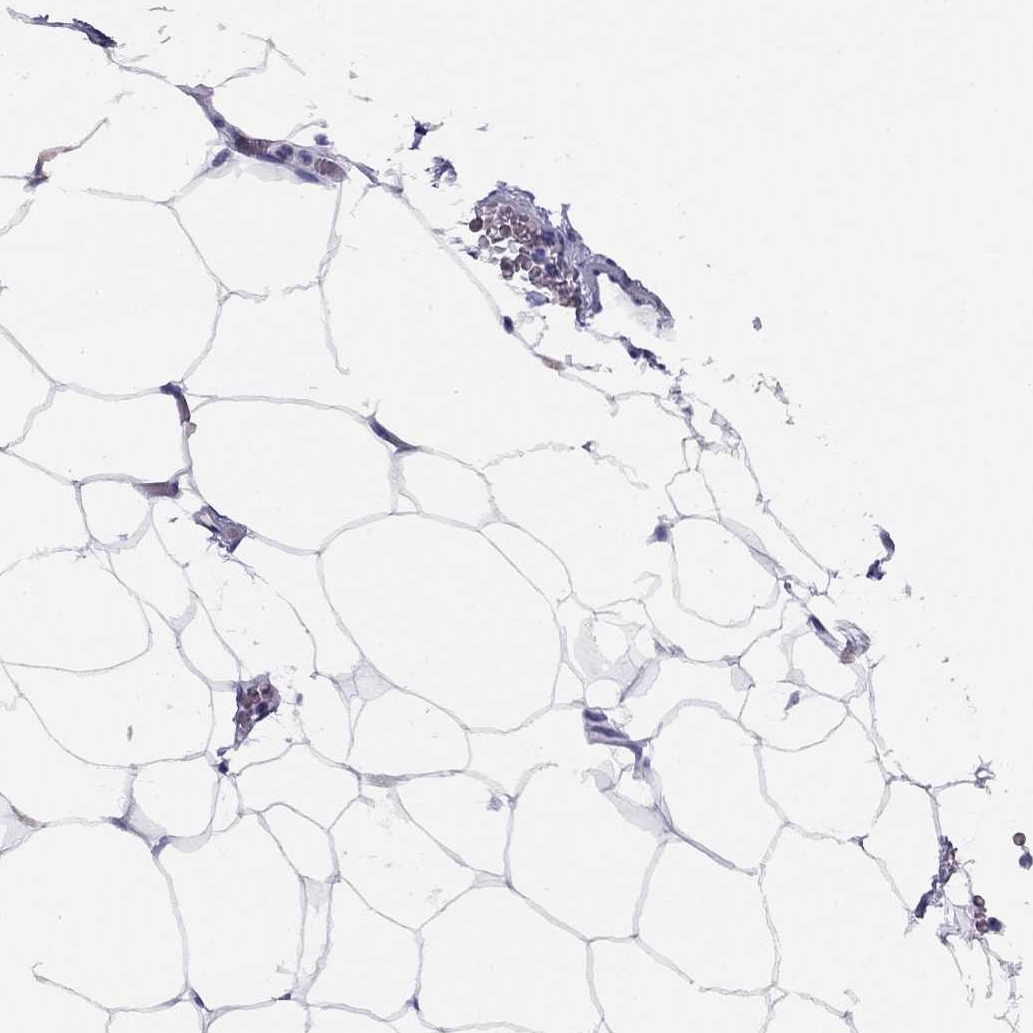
{"staining": {"intensity": "negative", "quantity": "none", "location": "none"}, "tissue": "adipose tissue", "cell_type": "Adipocytes", "image_type": "normal", "snomed": [{"axis": "morphology", "description": "Normal tissue, NOS"}, {"axis": "topography", "description": "Adipose tissue"}], "caption": "High magnification brightfield microscopy of normal adipose tissue stained with DAB (brown) and counterstained with hematoxylin (blue): adipocytes show no significant staining. (Immunohistochemistry, brightfield microscopy, high magnification).", "gene": "LRIT2", "patient": {"sex": "male", "age": 57}}